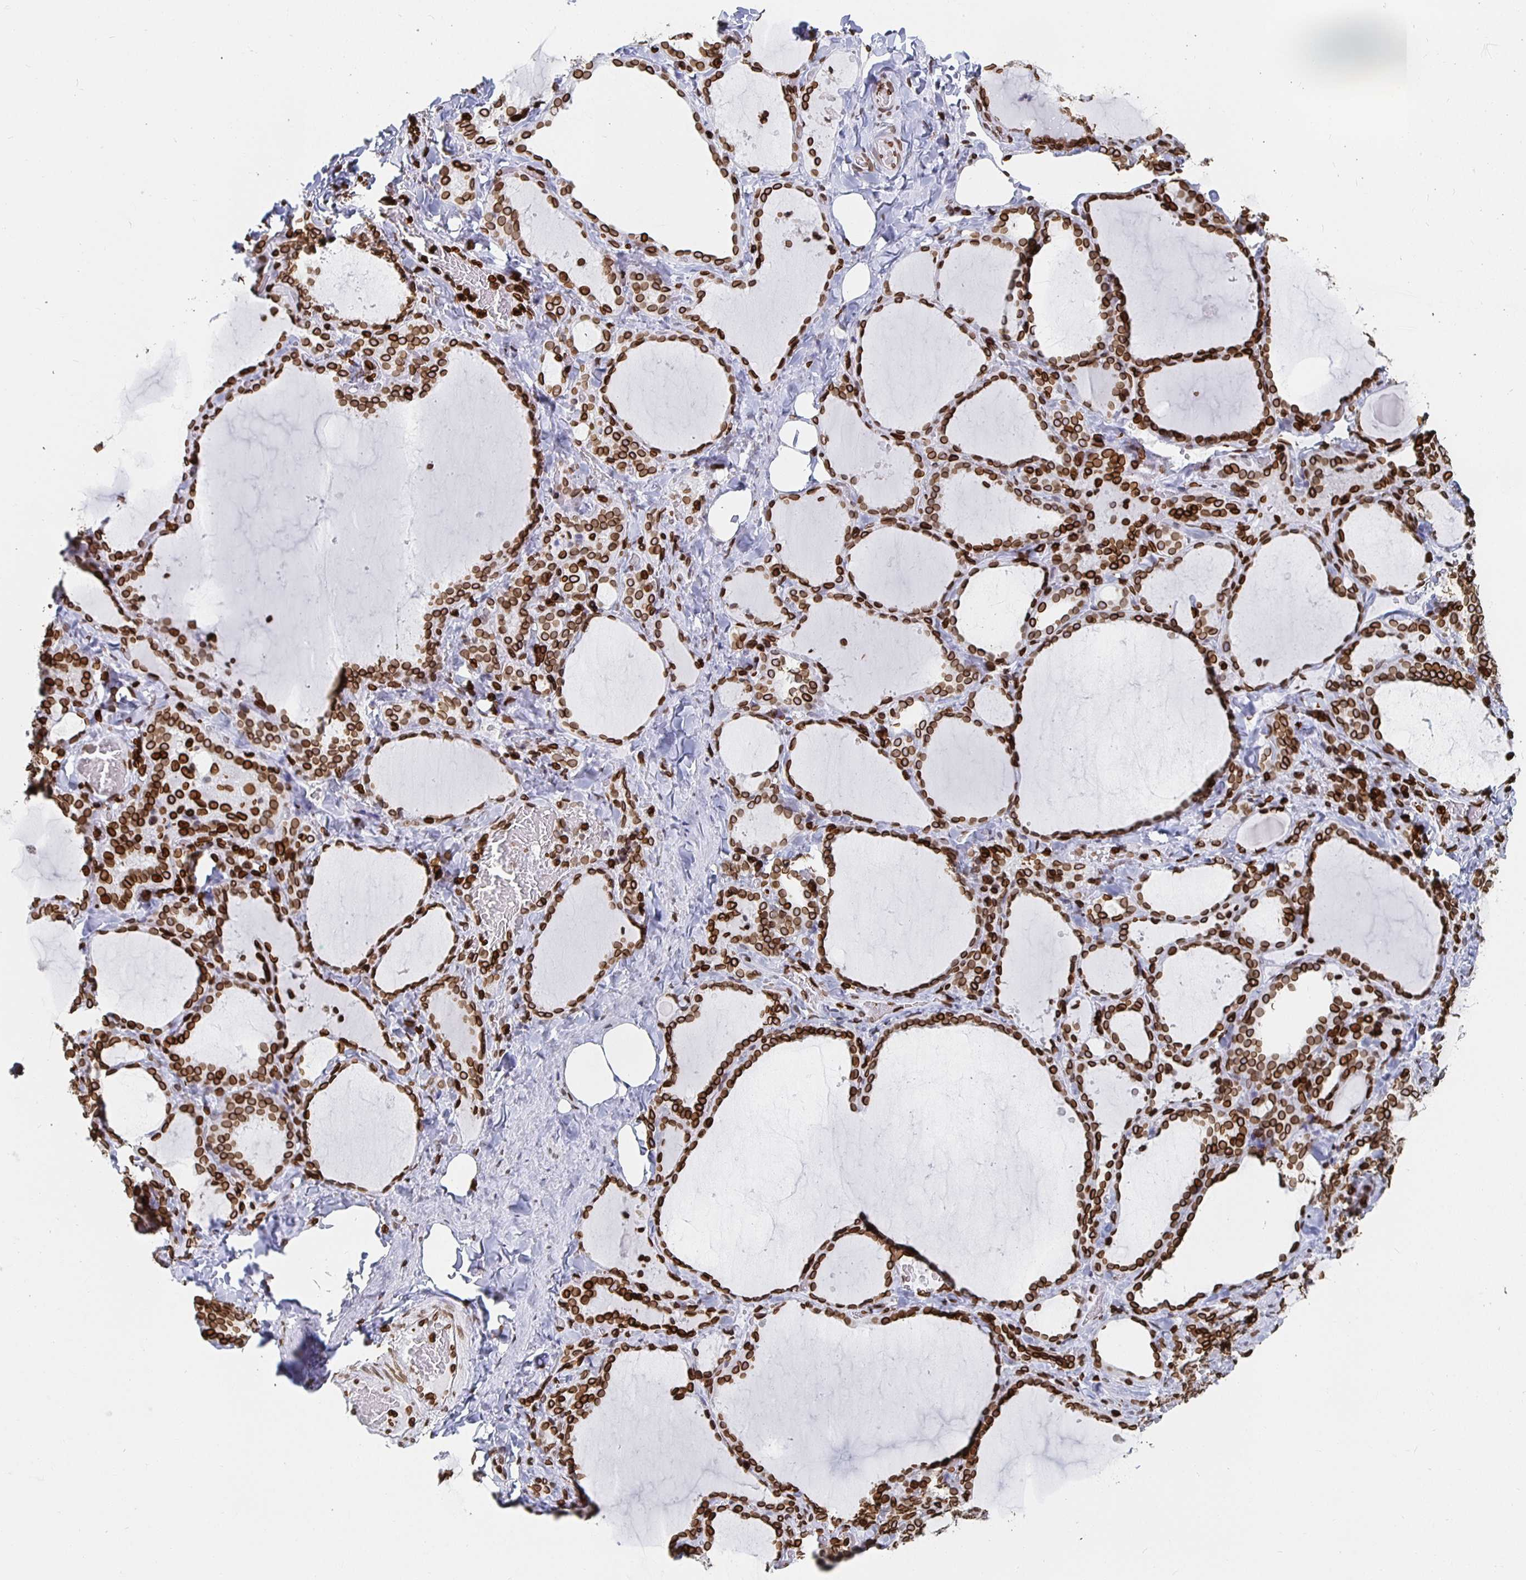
{"staining": {"intensity": "strong", "quantity": ">75%", "location": "cytoplasmic/membranous,nuclear"}, "tissue": "thyroid gland", "cell_type": "Glandular cells", "image_type": "normal", "snomed": [{"axis": "morphology", "description": "Normal tissue, NOS"}, {"axis": "topography", "description": "Thyroid gland"}], "caption": "High-power microscopy captured an immunohistochemistry photomicrograph of benign thyroid gland, revealing strong cytoplasmic/membranous,nuclear positivity in approximately >75% of glandular cells.", "gene": "LMNB1", "patient": {"sex": "female", "age": 22}}